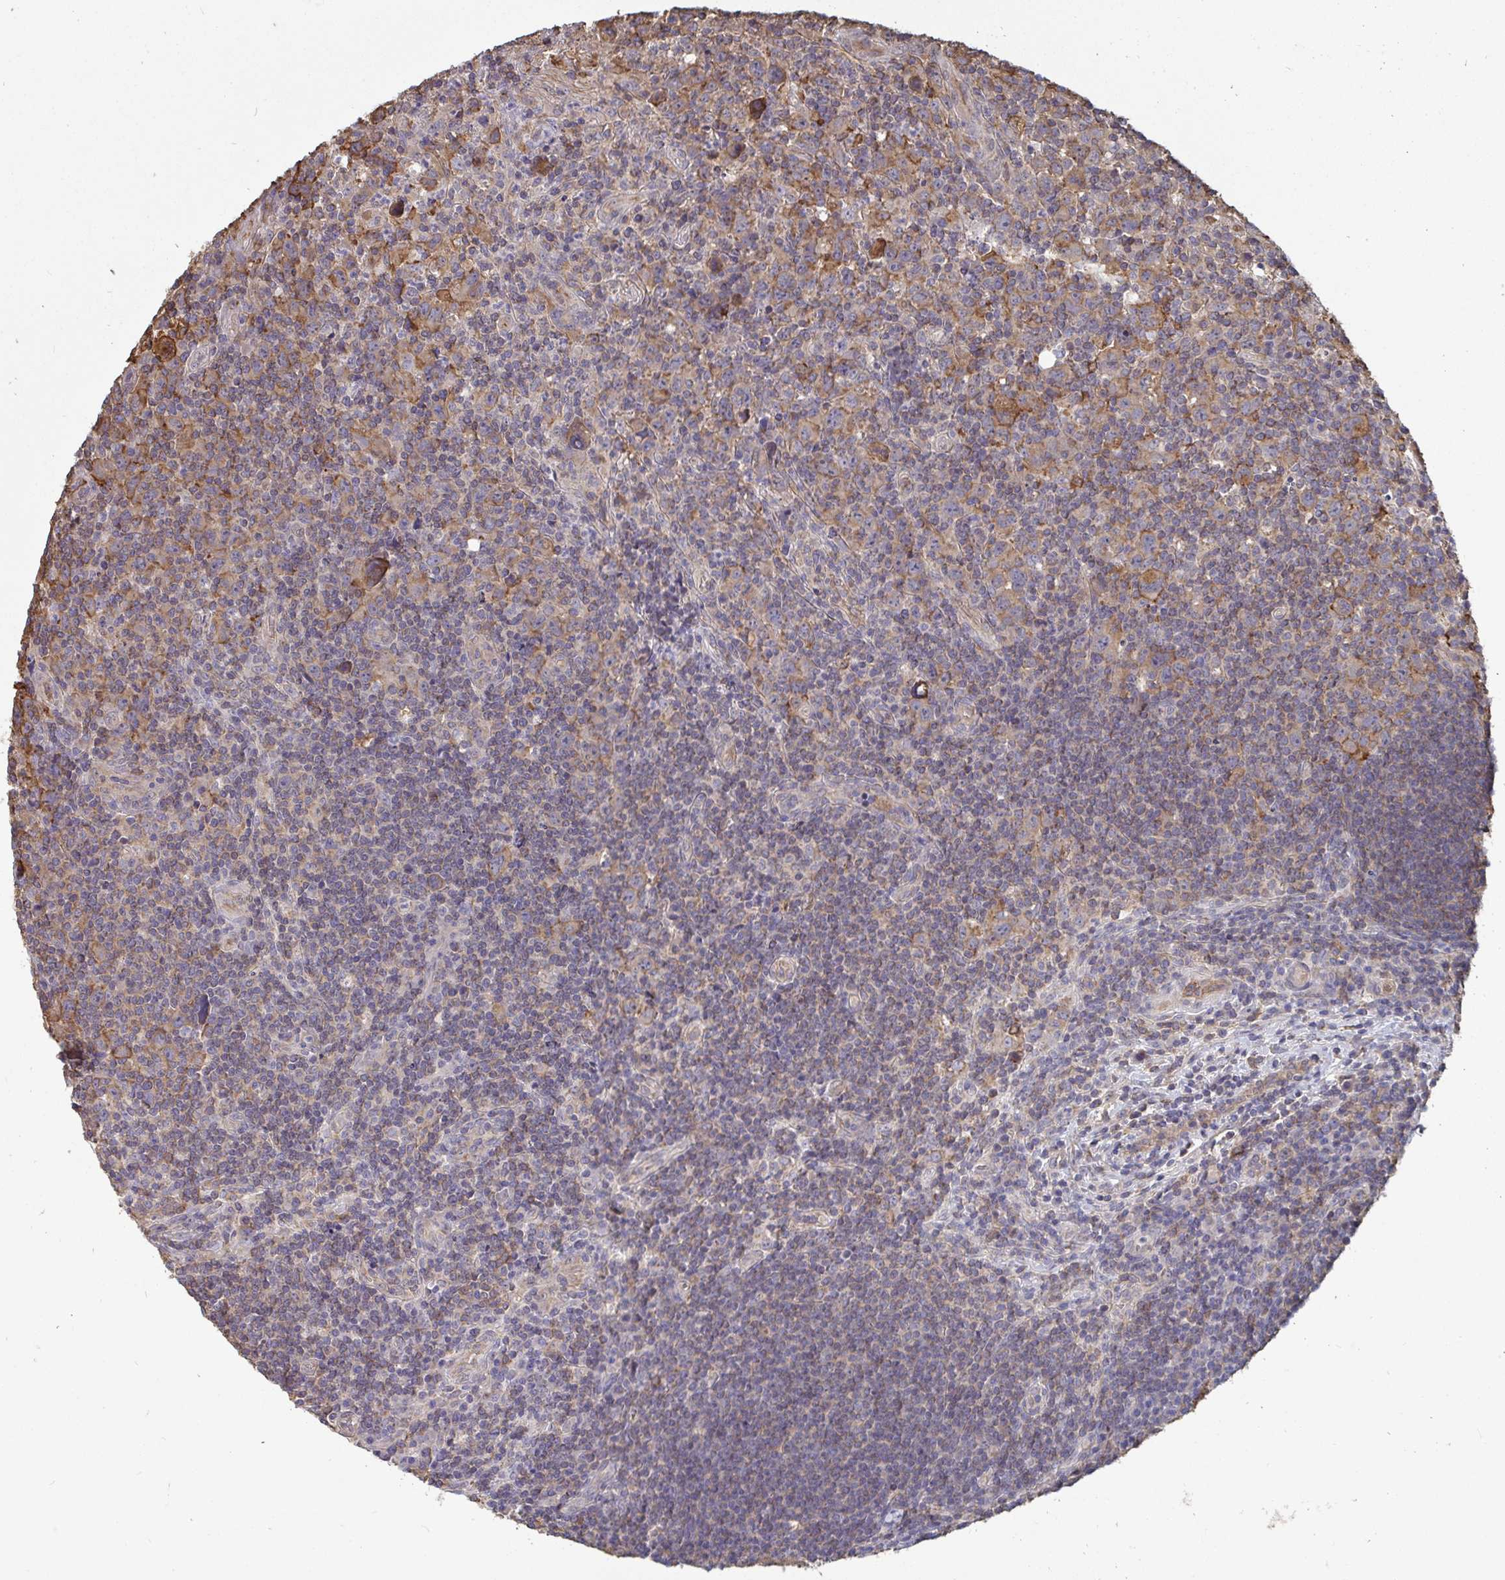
{"staining": {"intensity": "weak", "quantity": ">75%", "location": "cytoplasmic/membranous"}, "tissue": "lymphoma", "cell_type": "Tumor cells", "image_type": "cancer", "snomed": [{"axis": "morphology", "description": "Hodgkin's disease, NOS"}, {"axis": "topography", "description": "Lymph node"}], "caption": "Immunohistochemical staining of human lymphoma exhibits weak cytoplasmic/membranous protein expression in about >75% of tumor cells. The staining was performed using DAB (3,3'-diaminobenzidine) to visualize the protein expression in brown, while the nuclei were stained in blue with hematoxylin (Magnification: 20x).", "gene": "ISCU", "patient": {"sex": "female", "age": 18}}